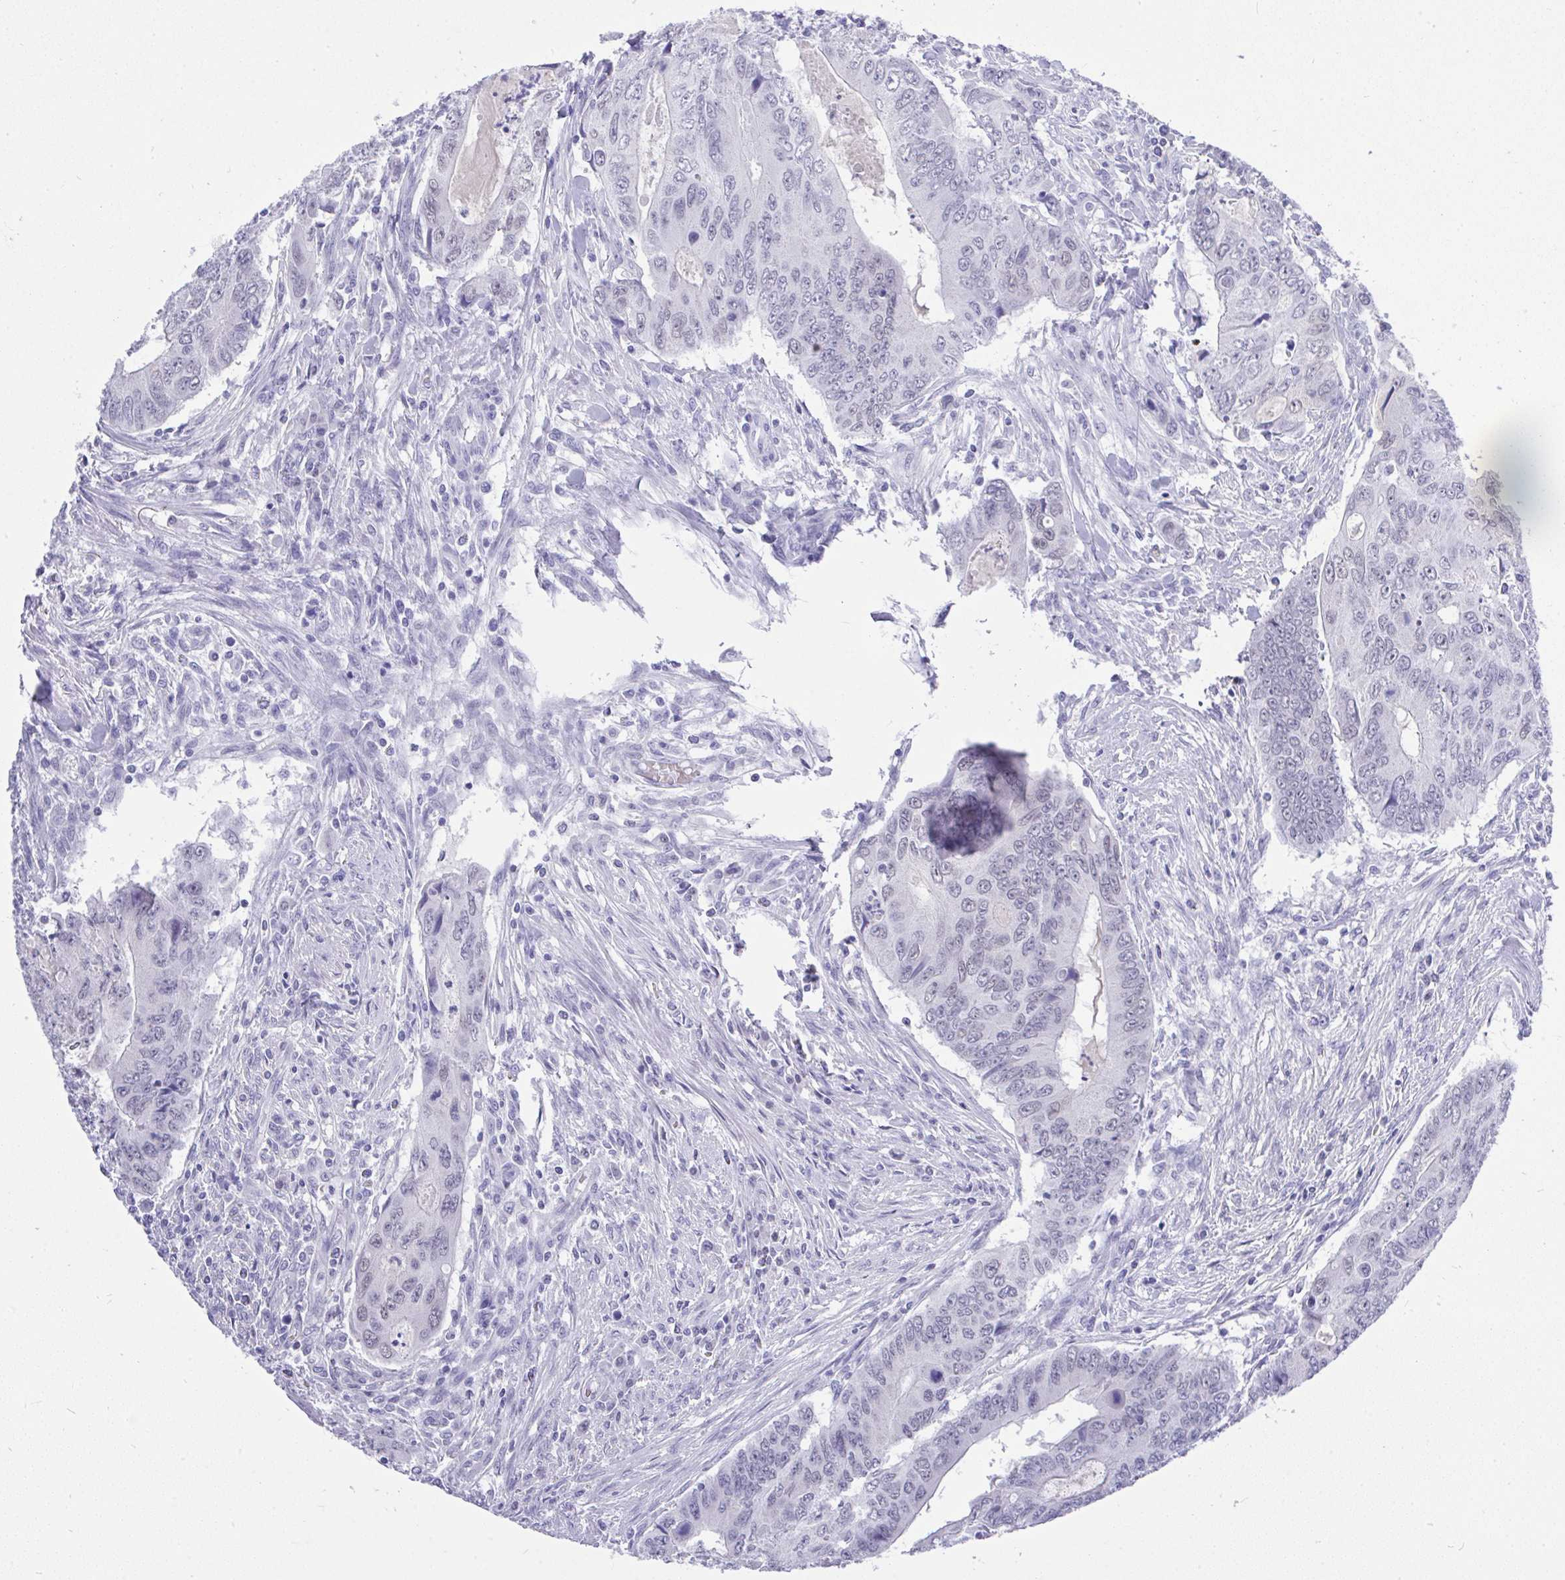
{"staining": {"intensity": "negative", "quantity": "none", "location": "none"}, "tissue": "colorectal cancer", "cell_type": "Tumor cells", "image_type": "cancer", "snomed": [{"axis": "morphology", "description": "Adenocarcinoma, NOS"}, {"axis": "topography", "description": "Colon"}], "caption": "This is an IHC image of human adenocarcinoma (colorectal). There is no expression in tumor cells.", "gene": "MS4A12", "patient": {"sex": "male", "age": 53}}